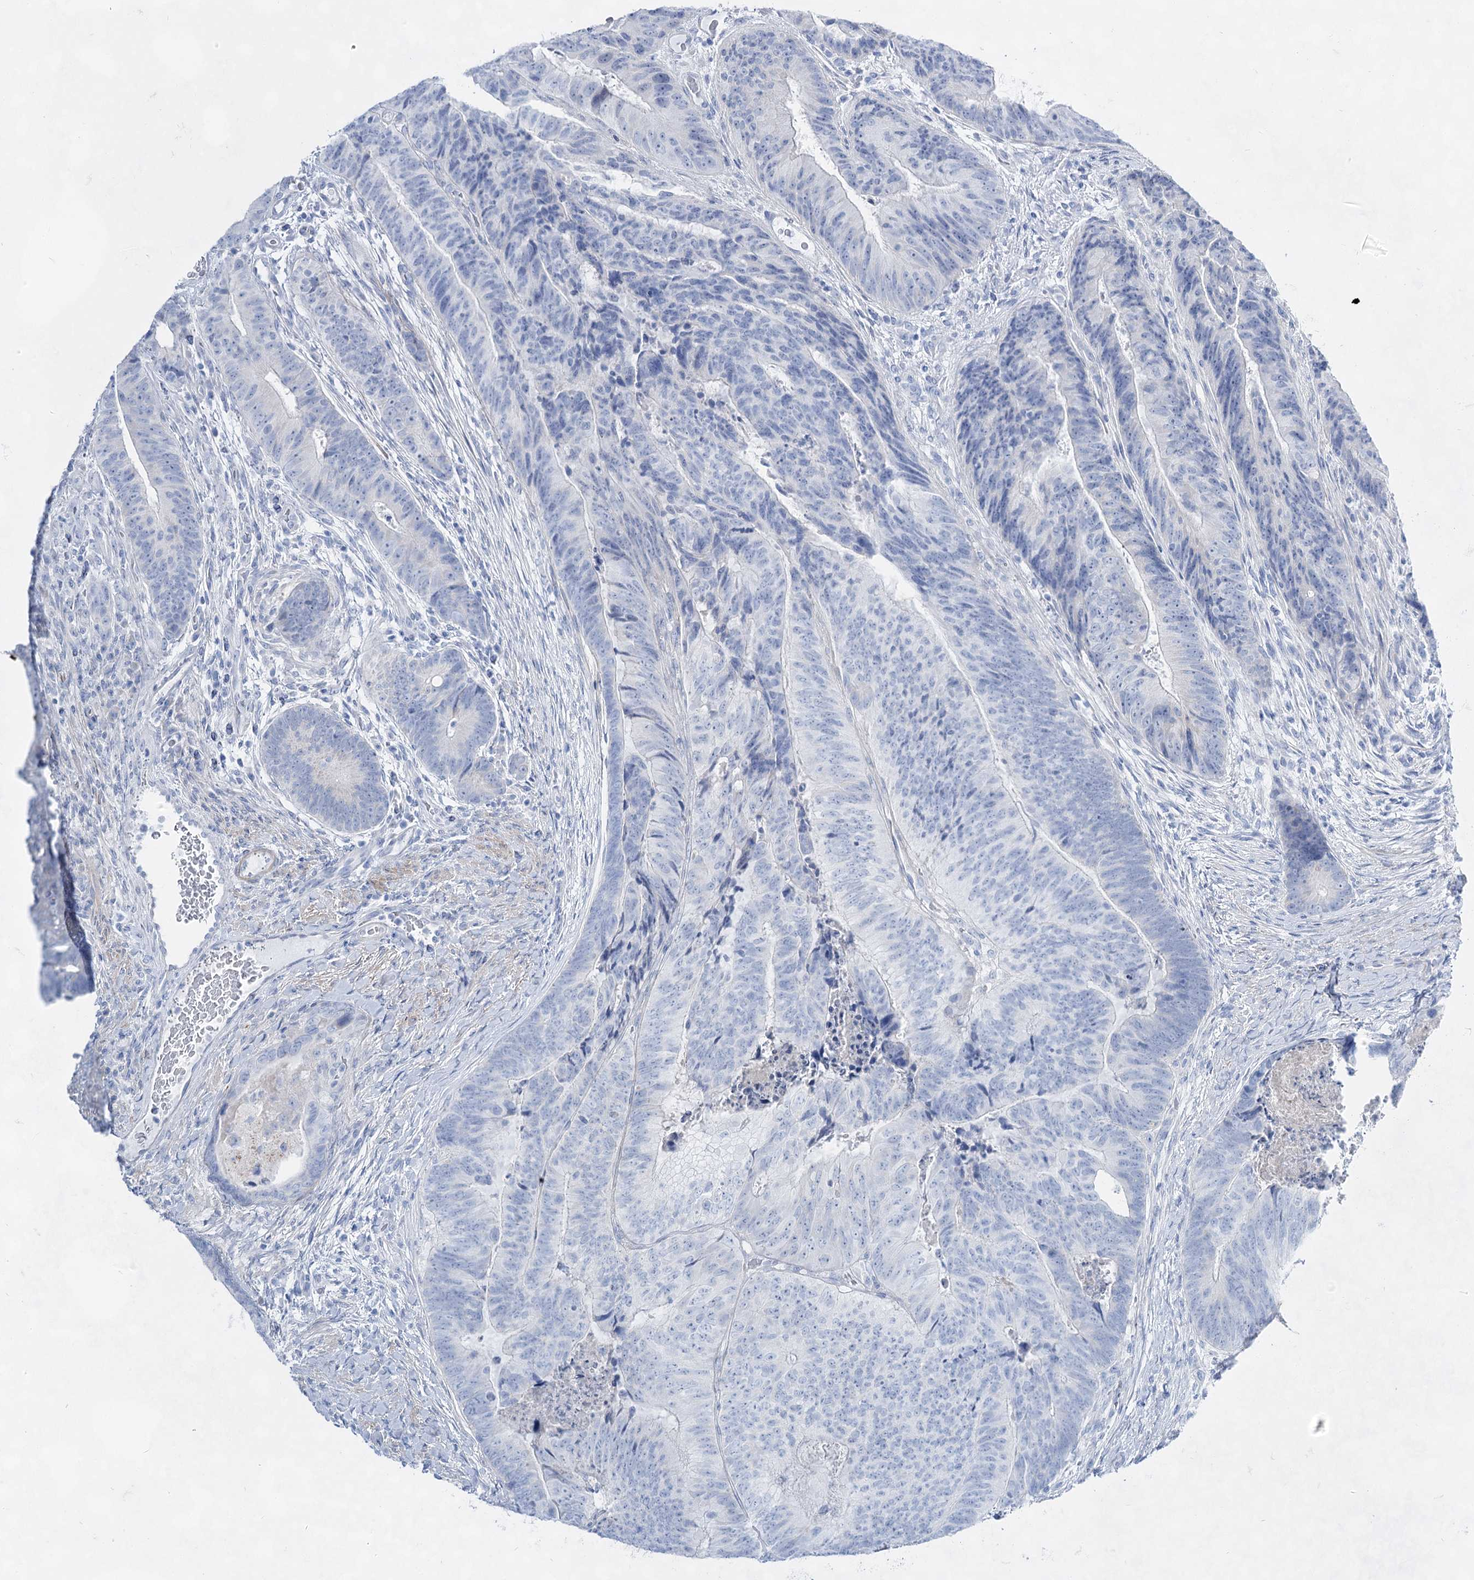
{"staining": {"intensity": "negative", "quantity": "none", "location": "none"}, "tissue": "colorectal cancer", "cell_type": "Tumor cells", "image_type": "cancer", "snomed": [{"axis": "morphology", "description": "Adenocarcinoma, NOS"}, {"axis": "topography", "description": "Colon"}], "caption": "Protein analysis of adenocarcinoma (colorectal) shows no significant positivity in tumor cells.", "gene": "ACRV1", "patient": {"sex": "female", "age": 67}}